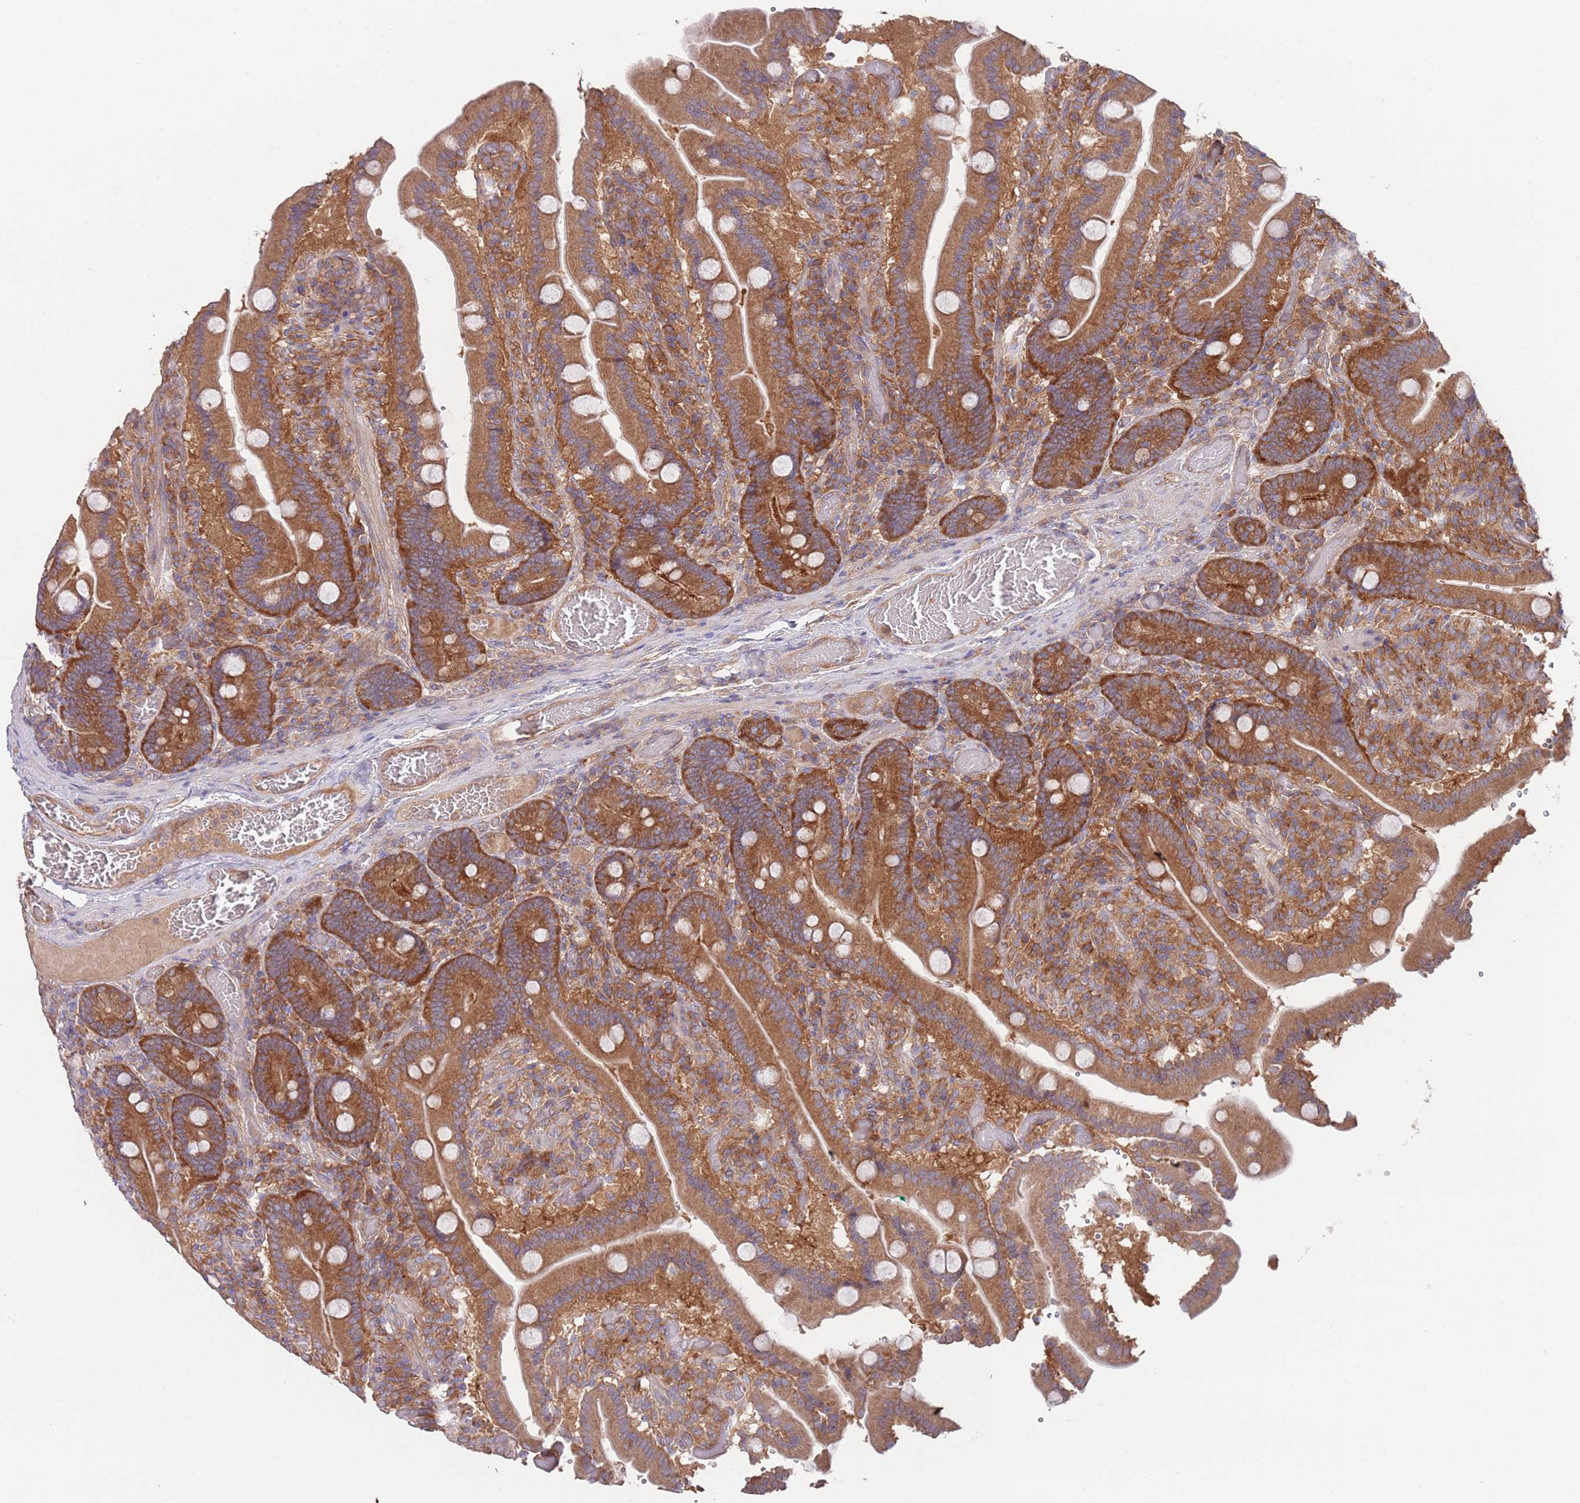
{"staining": {"intensity": "moderate", "quantity": ">75%", "location": "cytoplasmic/membranous"}, "tissue": "duodenum", "cell_type": "Glandular cells", "image_type": "normal", "snomed": [{"axis": "morphology", "description": "Normal tissue, NOS"}, {"axis": "topography", "description": "Duodenum"}], "caption": "The micrograph exhibits immunohistochemical staining of benign duodenum. There is moderate cytoplasmic/membranous staining is identified in about >75% of glandular cells.", "gene": "EIF3F", "patient": {"sex": "female", "age": 62}}